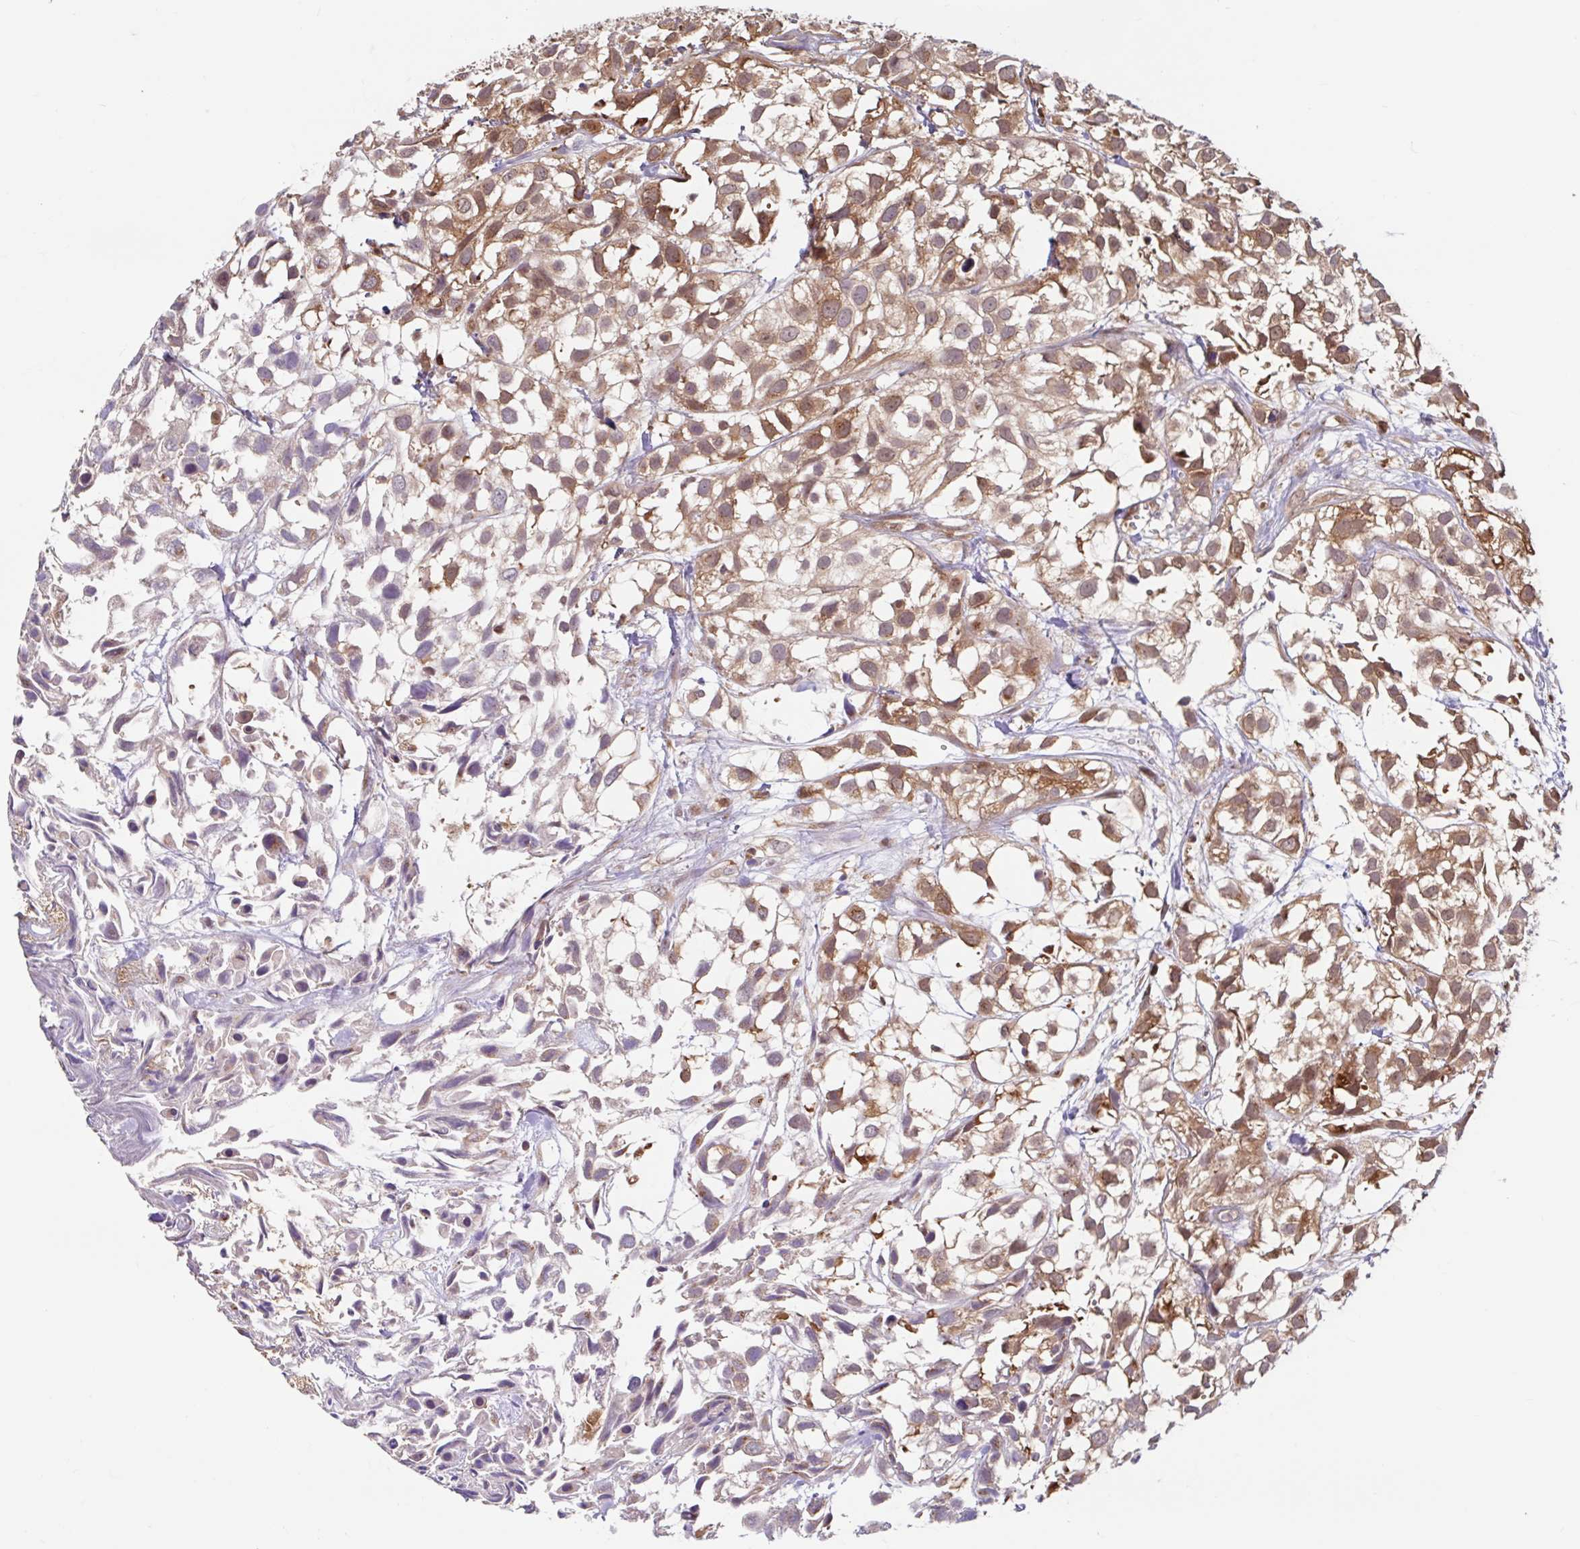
{"staining": {"intensity": "moderate", "quantity": "25%-75%", "location": "cytoplasmic/membranous,nuclear"}, "tissue": "urothelial cancer", "cell_type": "Tumor cells", "image_type": "cancer", "snomed": [{"axis": "morphology", "description": "Urothelial carcinoma, High grade"}, {"axis": "topography", "description": "Urinary bladder"}], "caption": "Tumor cells demonstrate moderate cytoplasmic/membranous and nuclear staining in approximately 25%-75% of cells in high-grade urothelial carcinoma.", "gene": "BLVRA", "patient": {"sex": "male", "age": 56}}